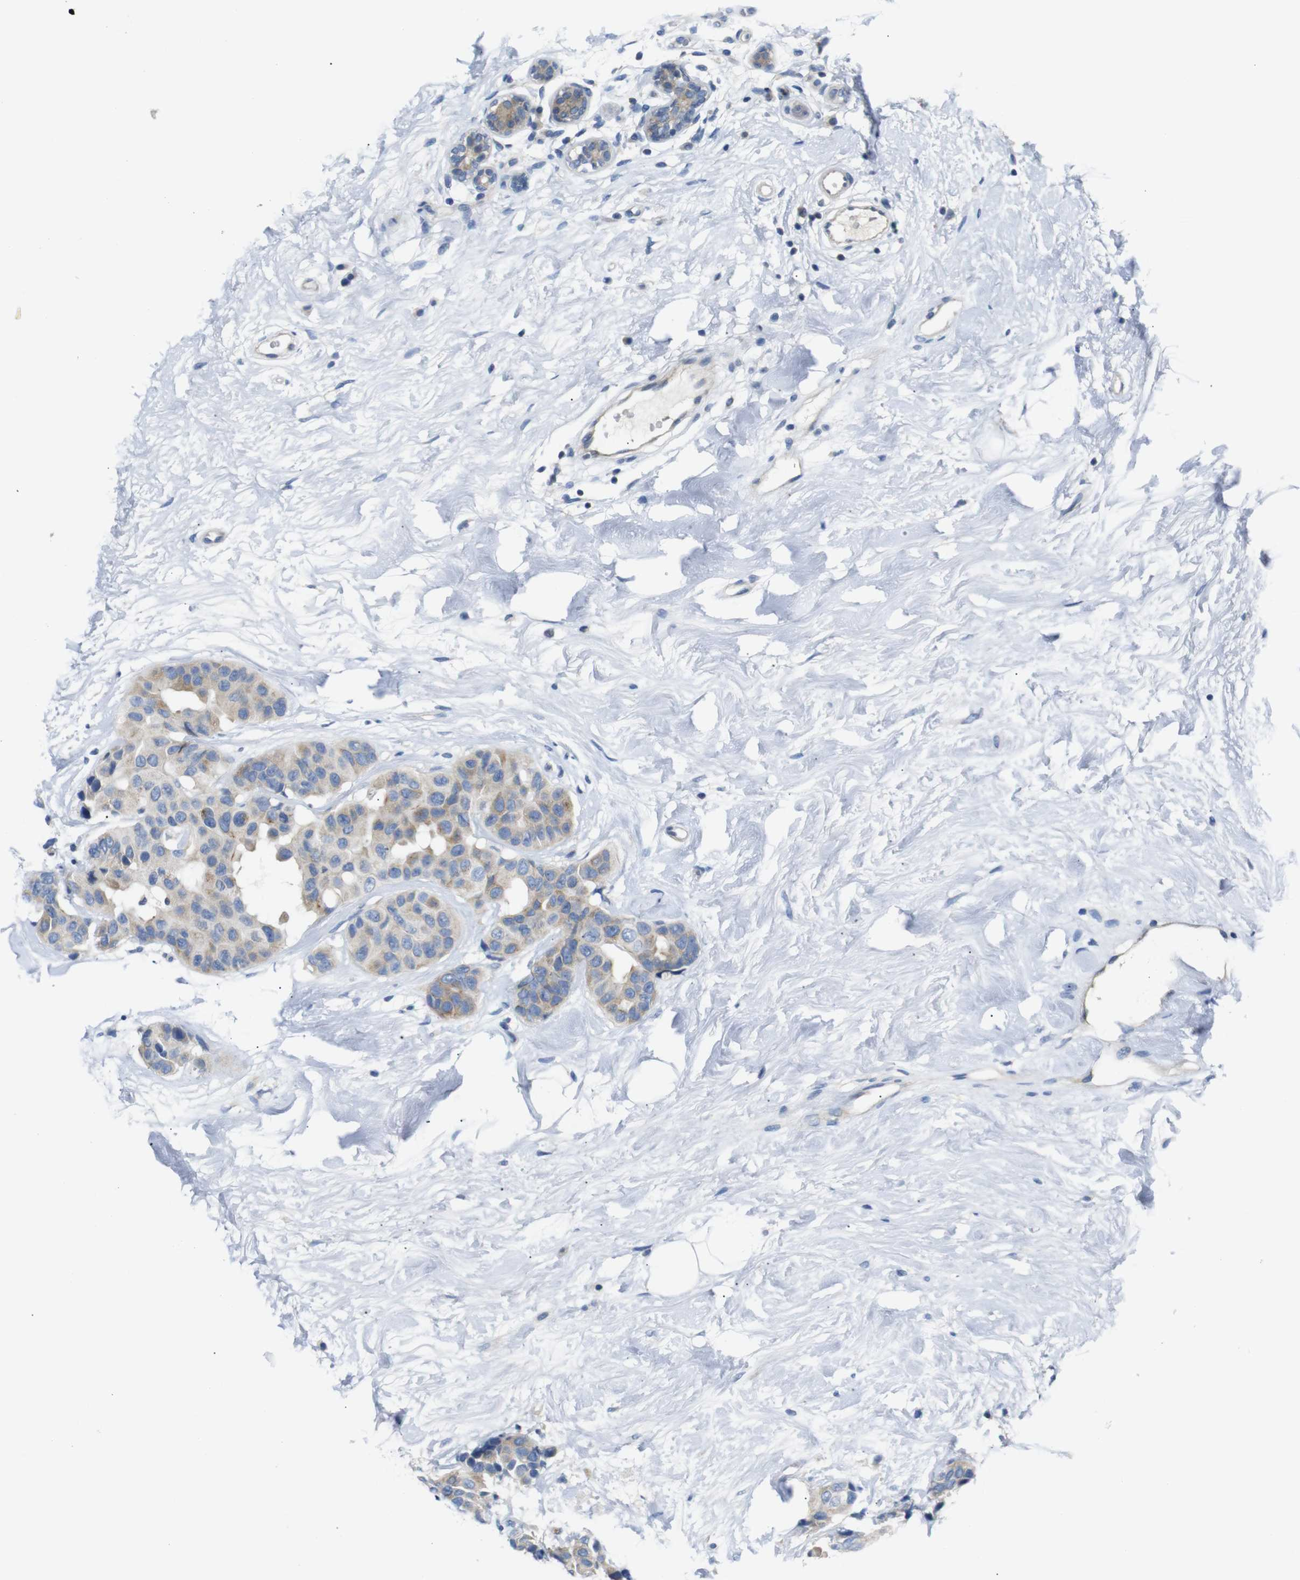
{"staining": {"intensity": "weak", "quantity": ">75%", "location": "cytoplasmic/membranous"}, "tissue": "breast cancer", "cell_type": "Tumor cells", "image_type": "cancer", "snomed": [{"axis": "morphology", "description": "Normal tissue, NOS"}, {"axis": "morphology", "description": "Duct carcinoma"}, {"axis": "topography", "description": "Breast"}], "caption": "IHC of human breast cancer (intraductal carcinoma) shows low levels of weak cytoplasmic/membranous staining in approximately >75% of tumor cells.", "gene": "DCP1A", "patient": {"sex": "female", "age": 39}}